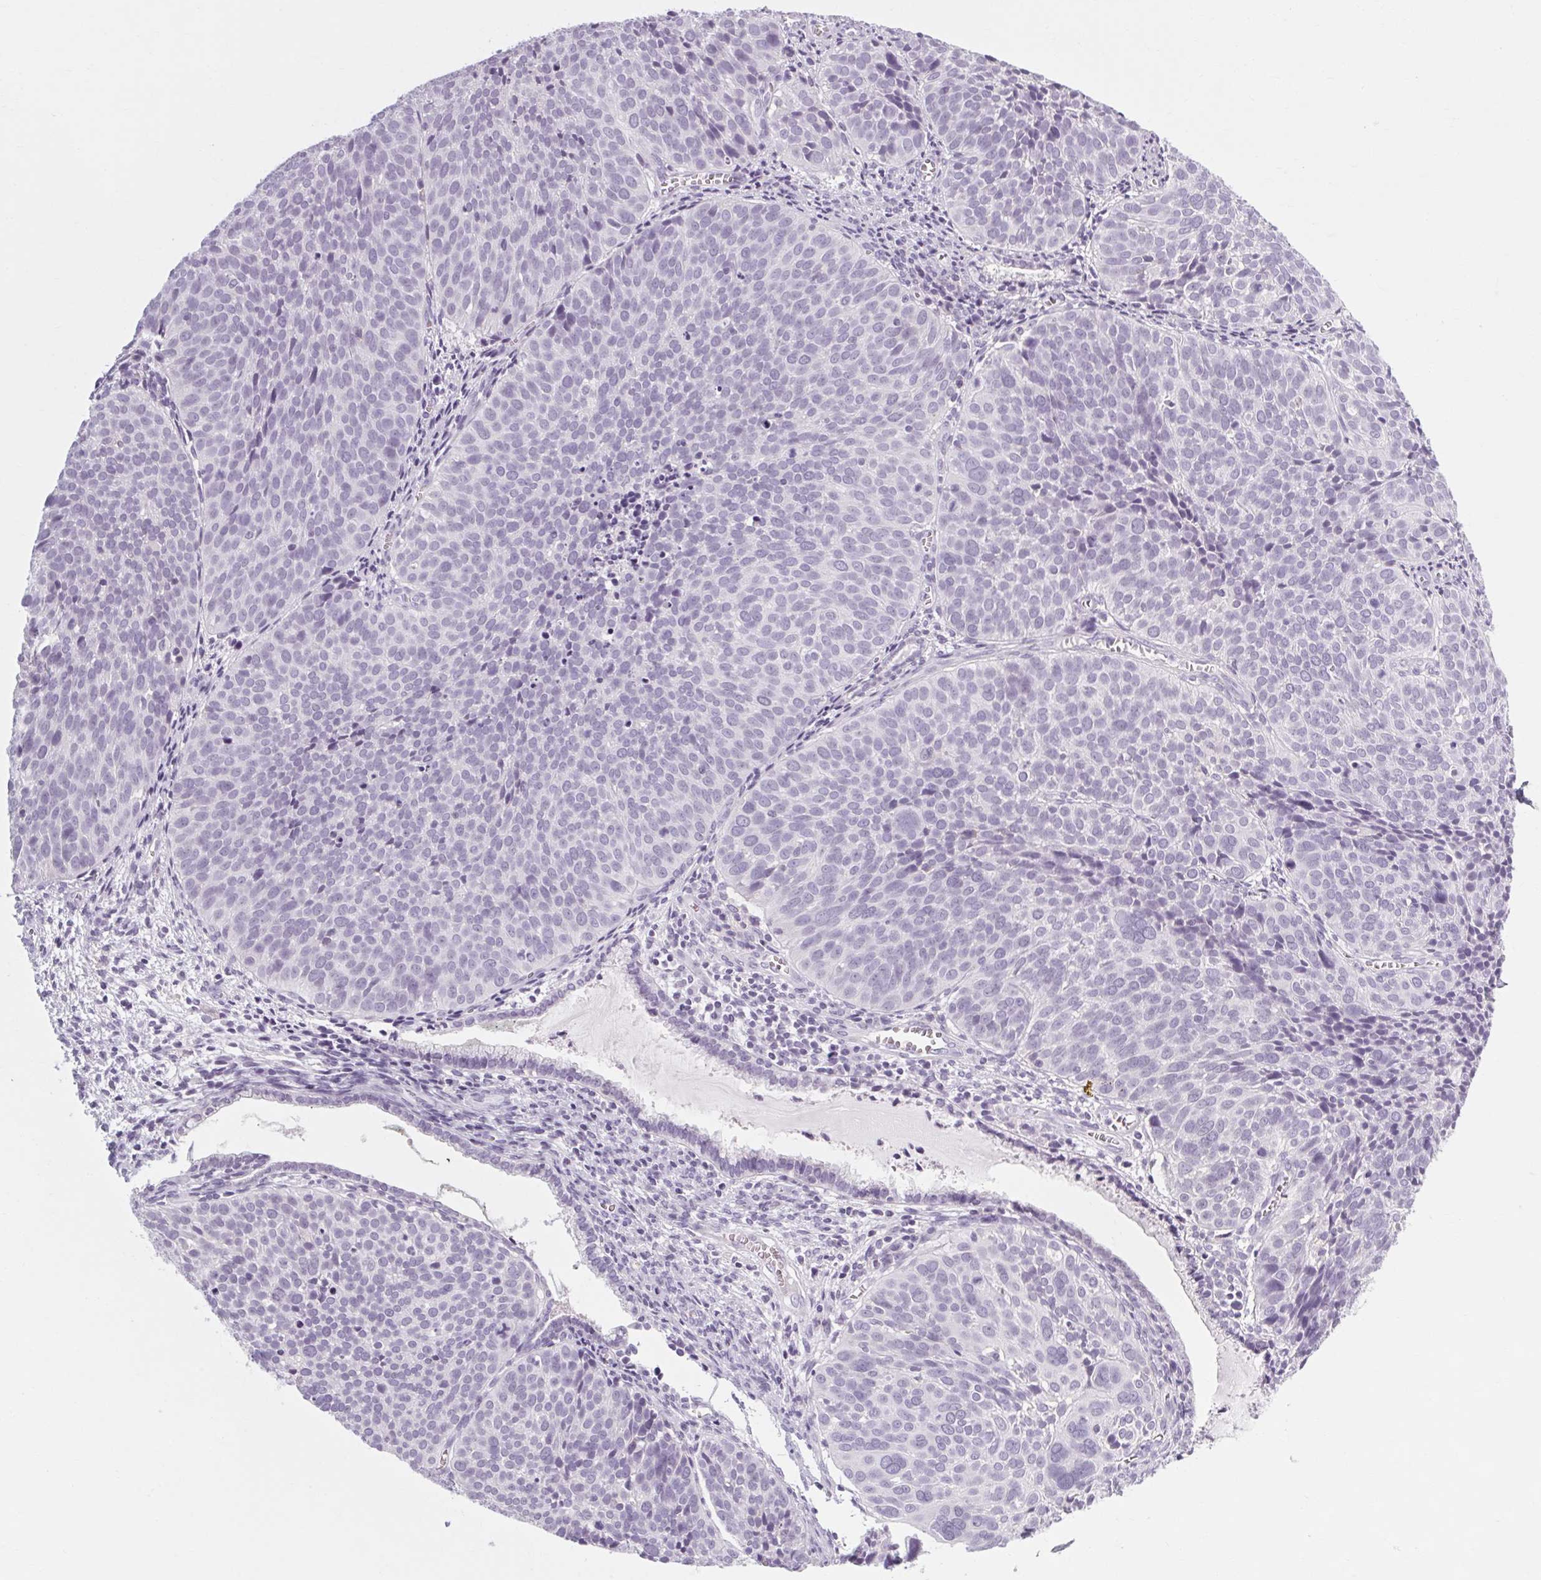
{"staining": {"intensity": "negative", "quantity": "none", "location": "none"}, "tissue": "cervical cancer", "cell_type": "Tumor cells", "image_type": "cancer", "snomed": [{"axis": "morphology", "description": "Squamous cell carcinoma, NOS"}, {"axis": "topography", "description": "Cervix"}], "caption": "This photomicrograph is of cervical cancer stained with IHC to label a protein in brown with the nuclei are counter-stained blue. There is no staining in tumor cells. The staining is performed using DAB (3,3'-diaminobenzidine) brown chromogen with nuclei counter-stained in using hematoxylin.", "gene": "POMC", "patient": {"sex": "female", "age": 39}}